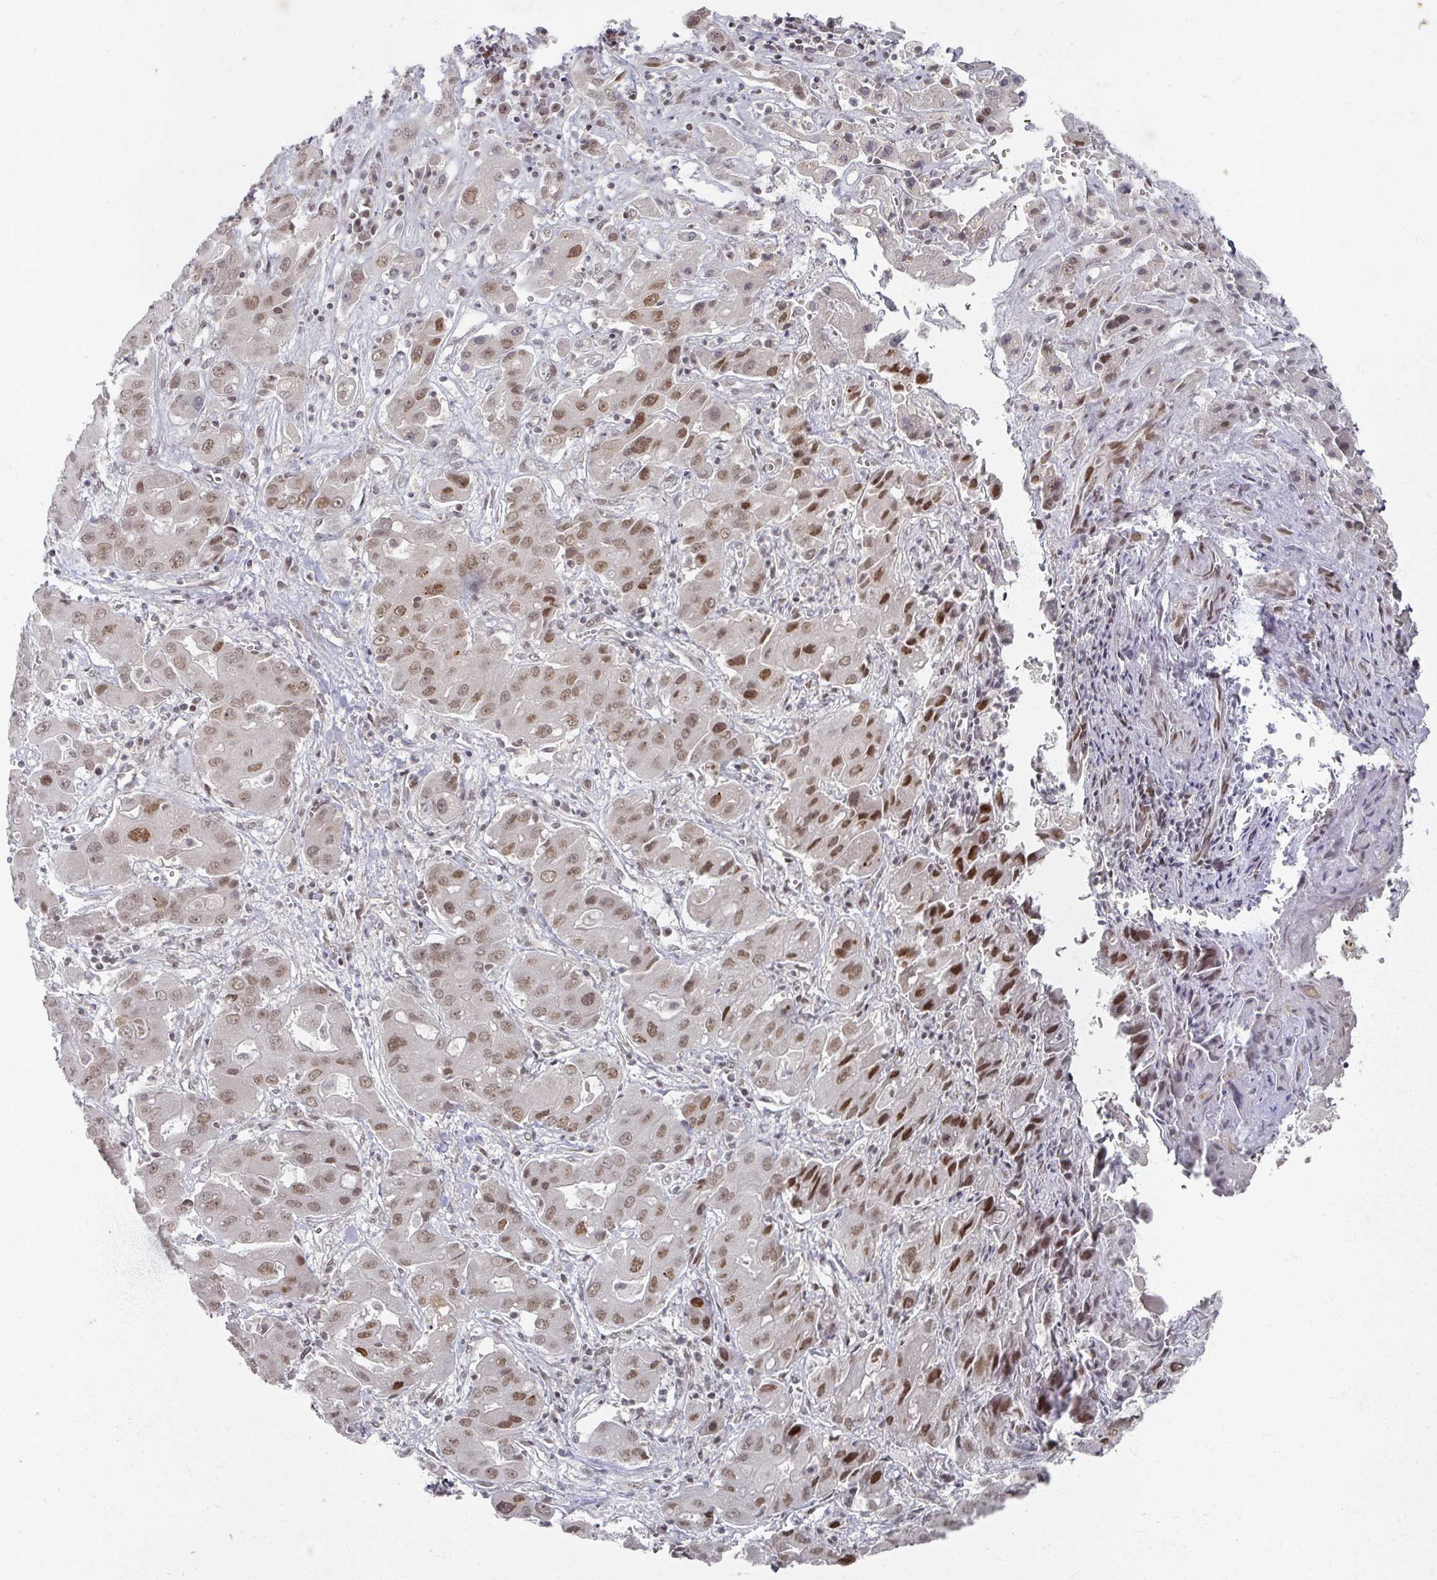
{"staining": {"intensity": "moderate", "quantity": ">75%", "location": "nuclear"}, "tissue": "liver cancer", "cell_type": "Tumor cells", "image_type": "cancer", "snomed": [{"axis": "morphology", "description": "Cholangiocarcinoma"}, {"axis": "topography", "description": "Liver"}], "caption": "An image of human liver cancer stained for a protein reveals moderate nuclear brown staining in tumor cells.", "gene": "PSKH1", "patient": {"sex": "male", "age": 67}}